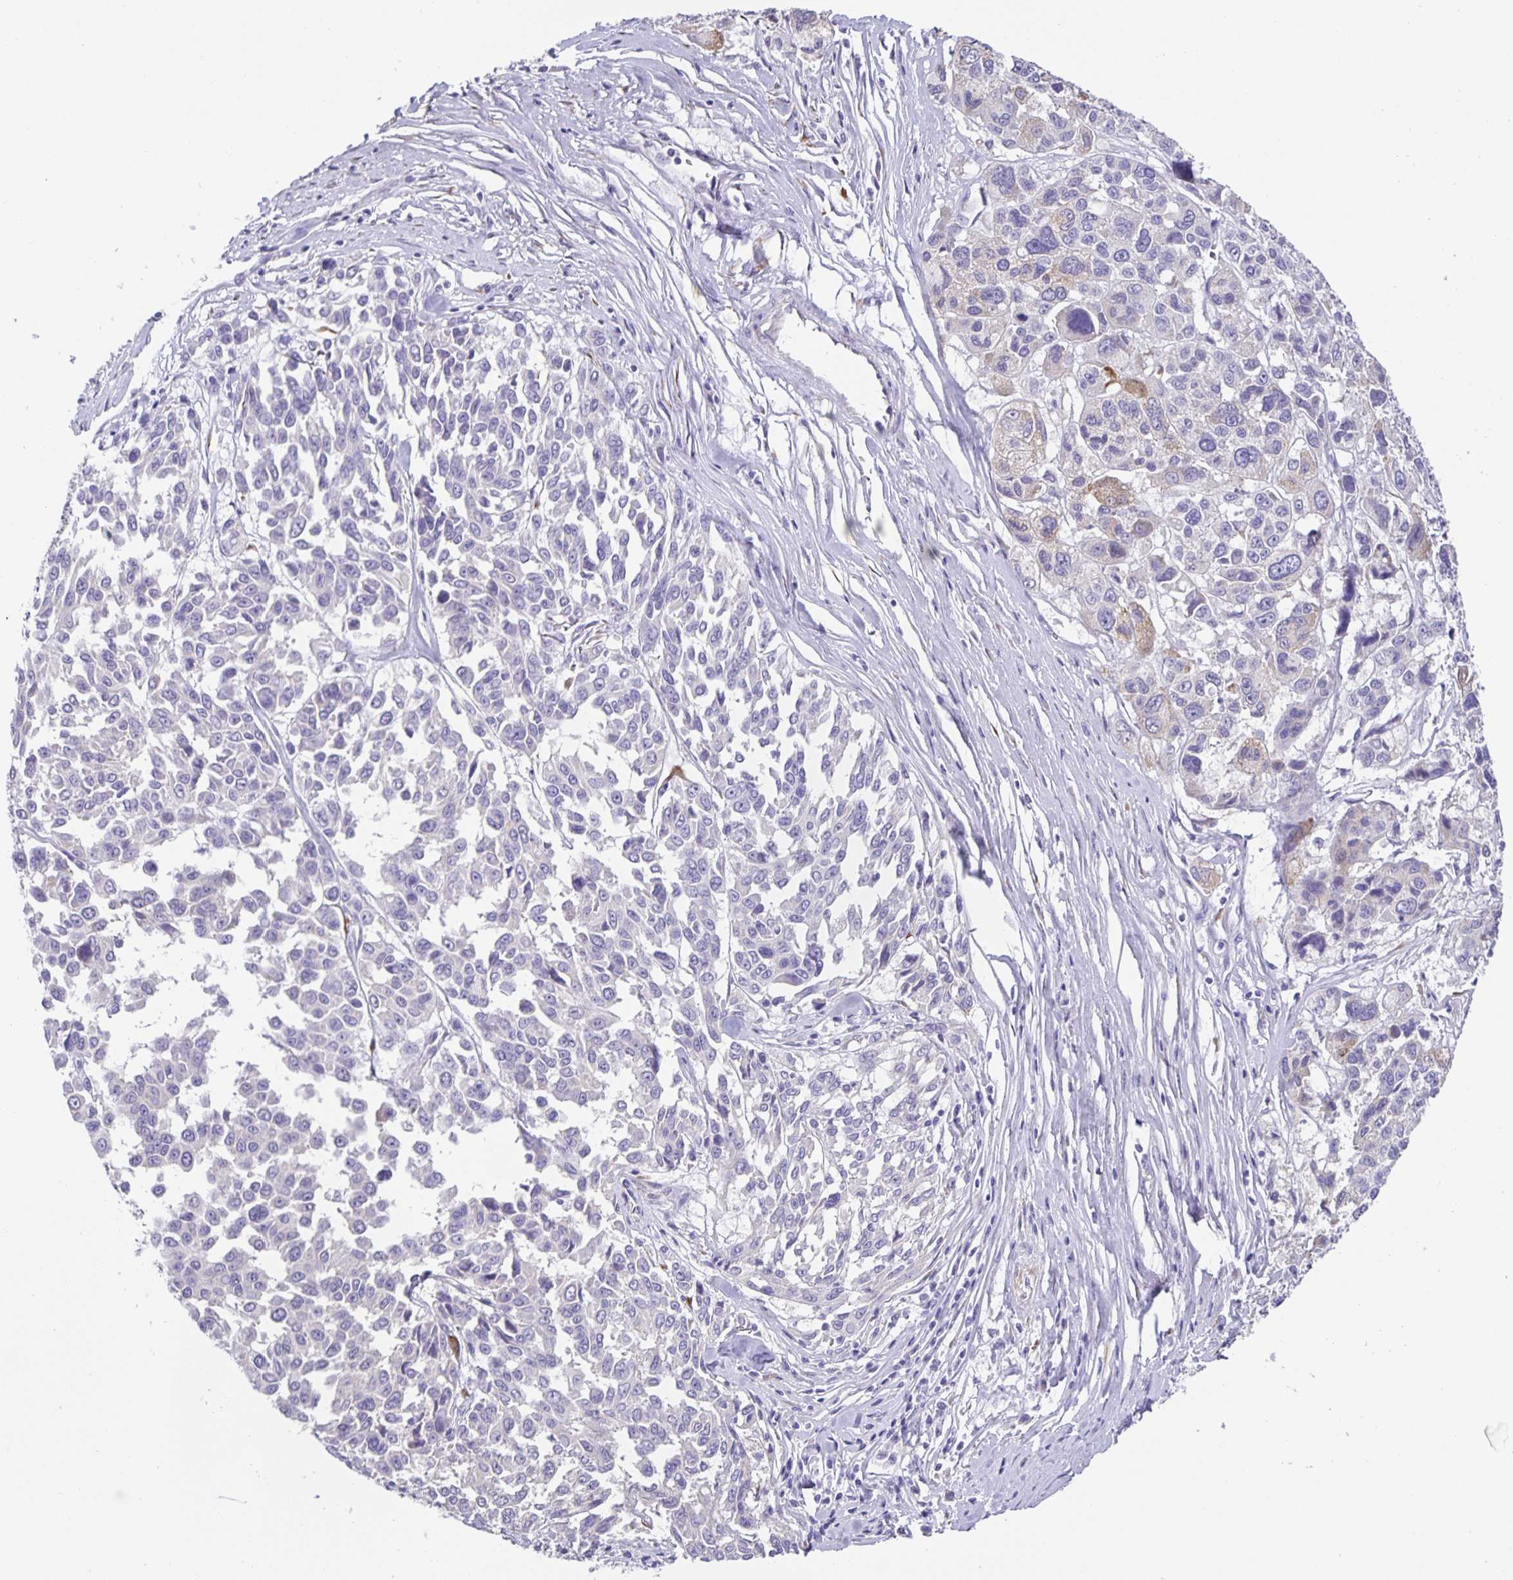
{"staining": {"intensity": "weak", "quantity": "<25%", "location": "cytoplasmic/membranous"}, "tissue": "melanoma", "cell_type": "Tumor cells", "image_type": "cancer", "snomed": [{"axis": "morphology", "description": "Malignant melanoma, NOS"}, {"axis": "topography", "description": "Skin"}], "caption": "Tumor cells show no significant positivity in malignant melanoma.", "gene": "PRR36", "patient": {"sex": "female", "age": 66}}